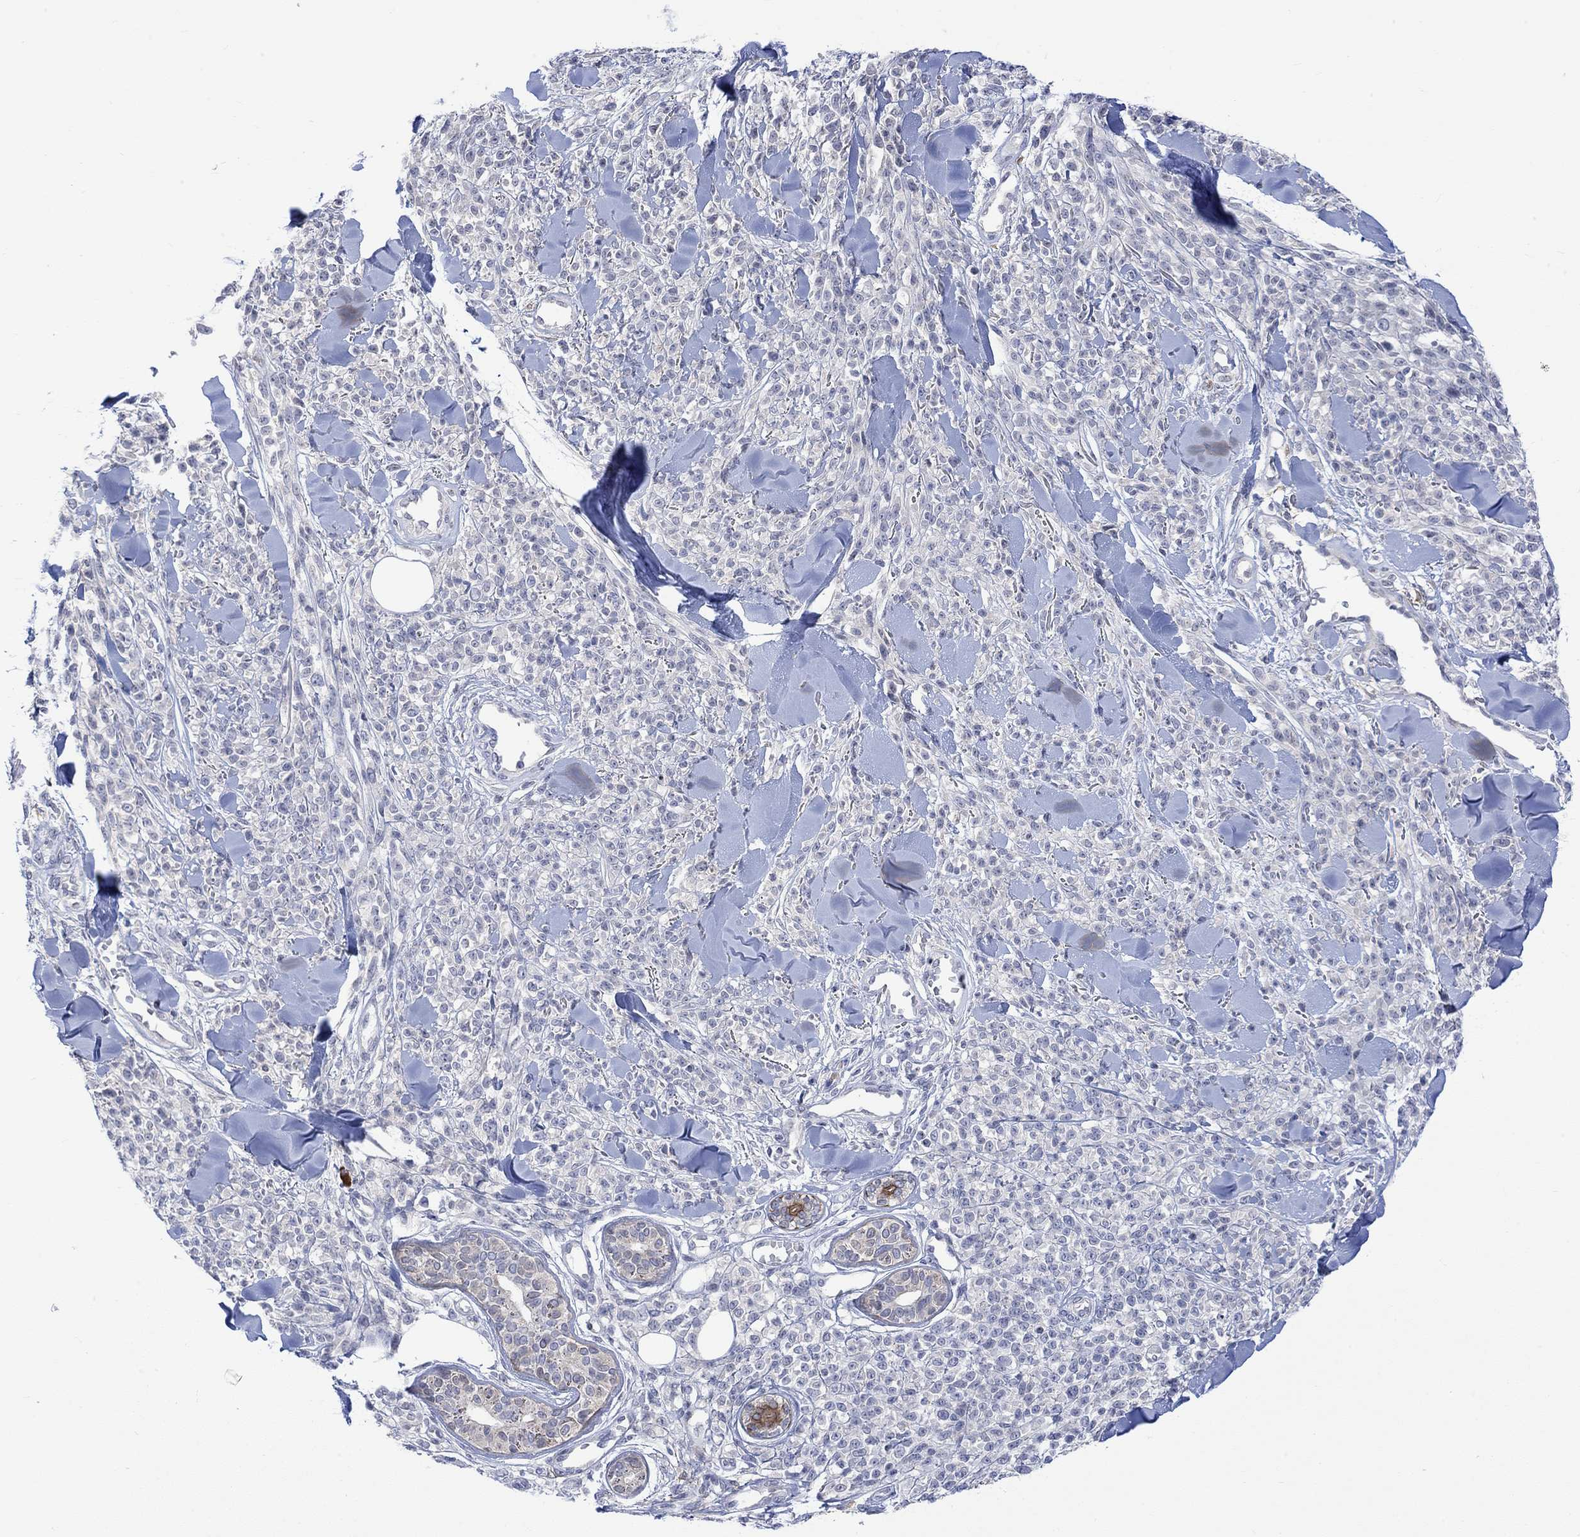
{"staining": {"intensity": "negative", "quantity": "none", "location": "none"}, "tissue": "melanoma", "cell_type": "Tumor cells", "image_type": "cancer", "snomed": [{"axis": "morphology", "description": "Malignant melanoma, NOS"}, {"axis": "topography", "description": "Skin"}, {"axis": "topography", "description": "Skin of trunk"}], "caption": "This is a image of IHC staining of malignant melanoma, which shows no expression in tumor cells. (Stains: DAB (3,3'-diaminobenzidine) immunohistochemistry with hematoxylin counter stain, Microscopy: brightfield microscopy at high magnification).", "gene": "DCX", "patient": {"sex": "male", "age": 74}}